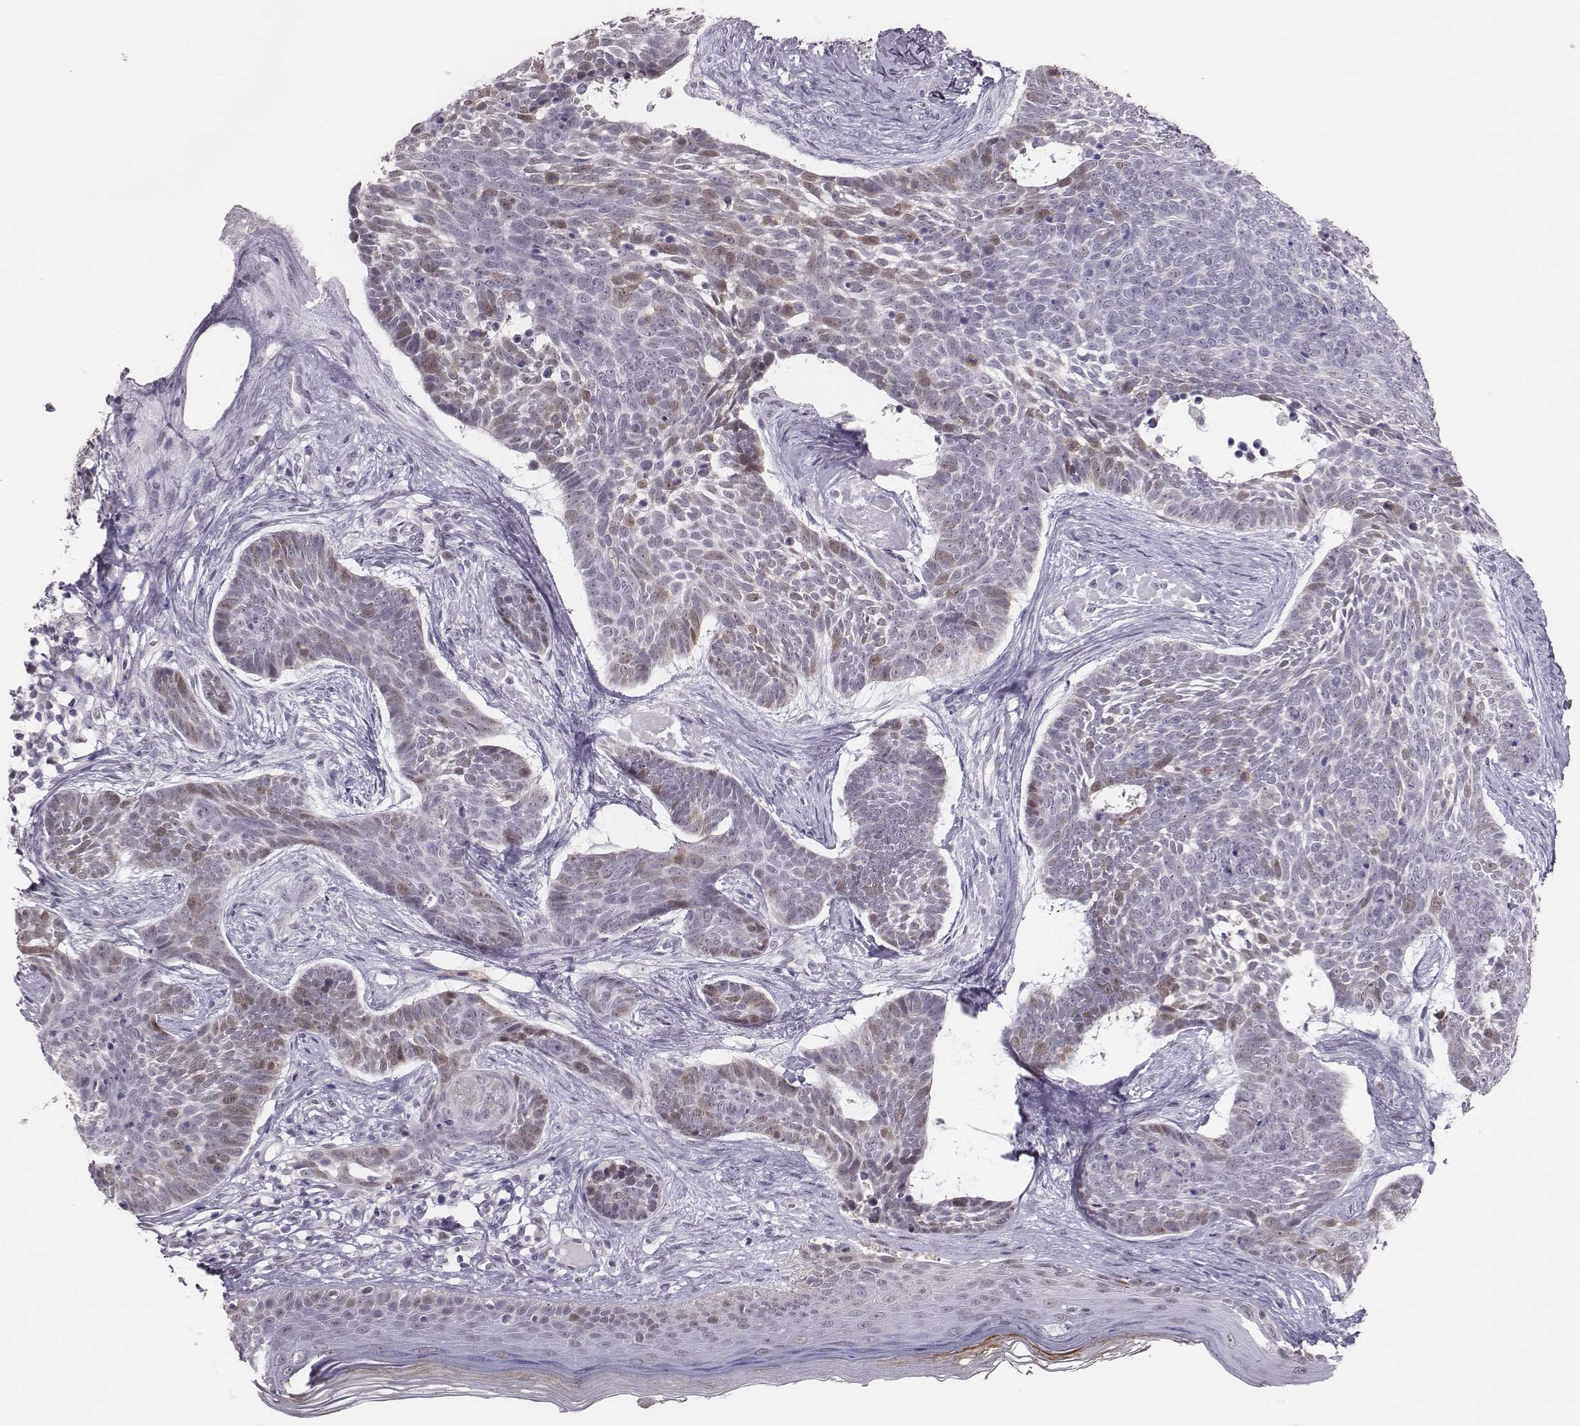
{"staining": {"intensity": "moderate", "quantity": "<25%", "location": "cytoplasmic/membranous,nuclear"}, "tissue": "skin cancer", "cell_type": "Tumor cells", "image_type": "cancer", "snomed": [{"axis": "morphology", "description": "Basal cell carcinoma"}, {"axis": "topography", "description": "Skin"}], "caption": "This histopathology image exhibits IHC staining of skin cancer, with low moderate cytoplasmic/membranous and nuclear positivity in approximately <25% of tumor cells.", "gene": "PBK", "patient": {"sex": "male", "age": 85}}